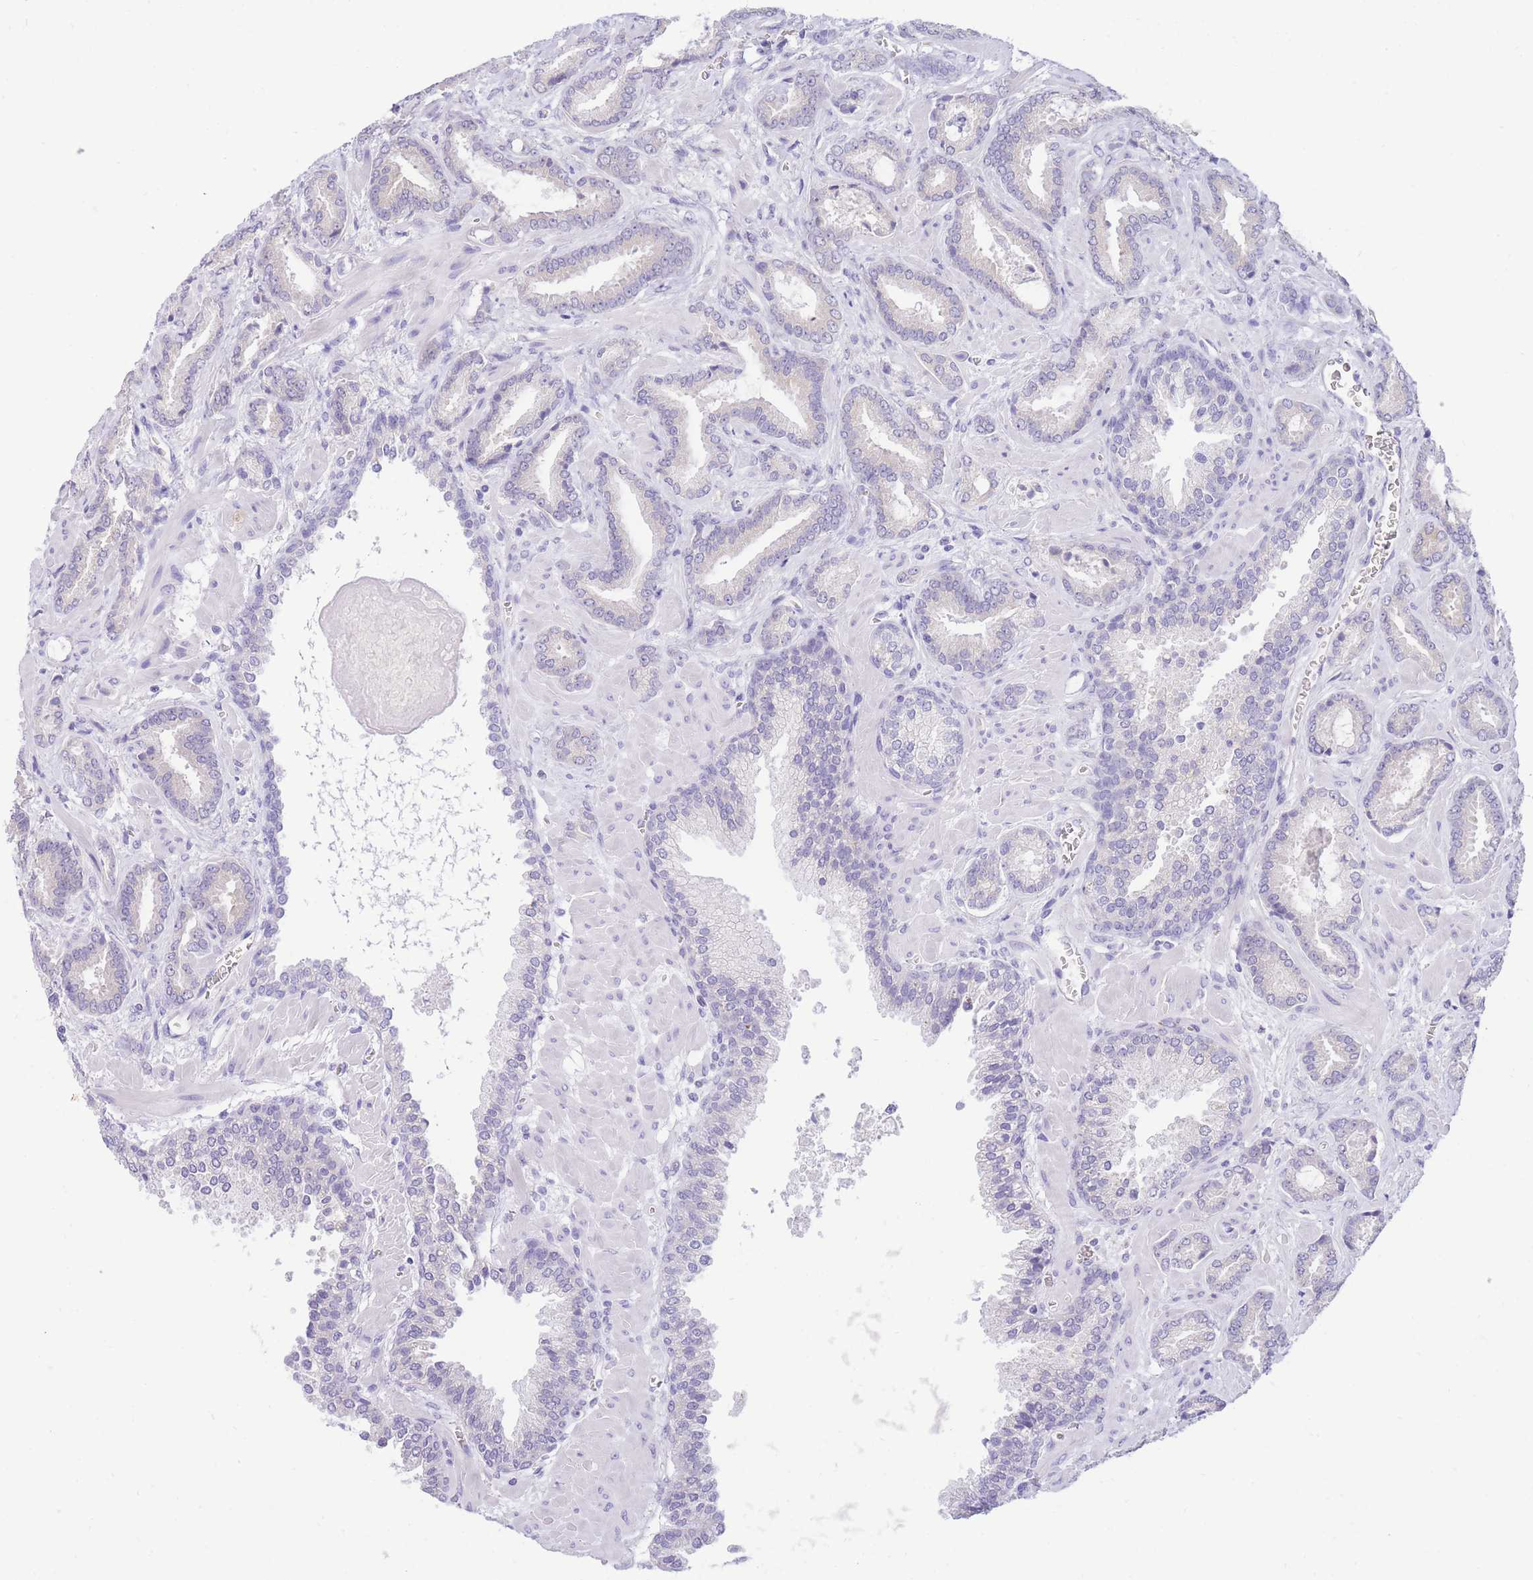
{"staining": {"intensity": "negative", "quantity": "none", "location": "none"}, "tissue": "prostate cancer", "cell_type": "Tumor cells", "image_type": "cancer", "snomed": [{"axis": "morphology", "description": "Adenocarcinoma, Low grade"}, {"axis": "topography", "description": "Prostate"}], "caption": "IHC micrograph of neoplastic tissue: human prostate cancer stained with DAB (3,3'-diaminobenzidine) displays no significant protein staining in tumor cells.", "gene": "SSUH2", "patient": {"sex": "male", "age": 62}}